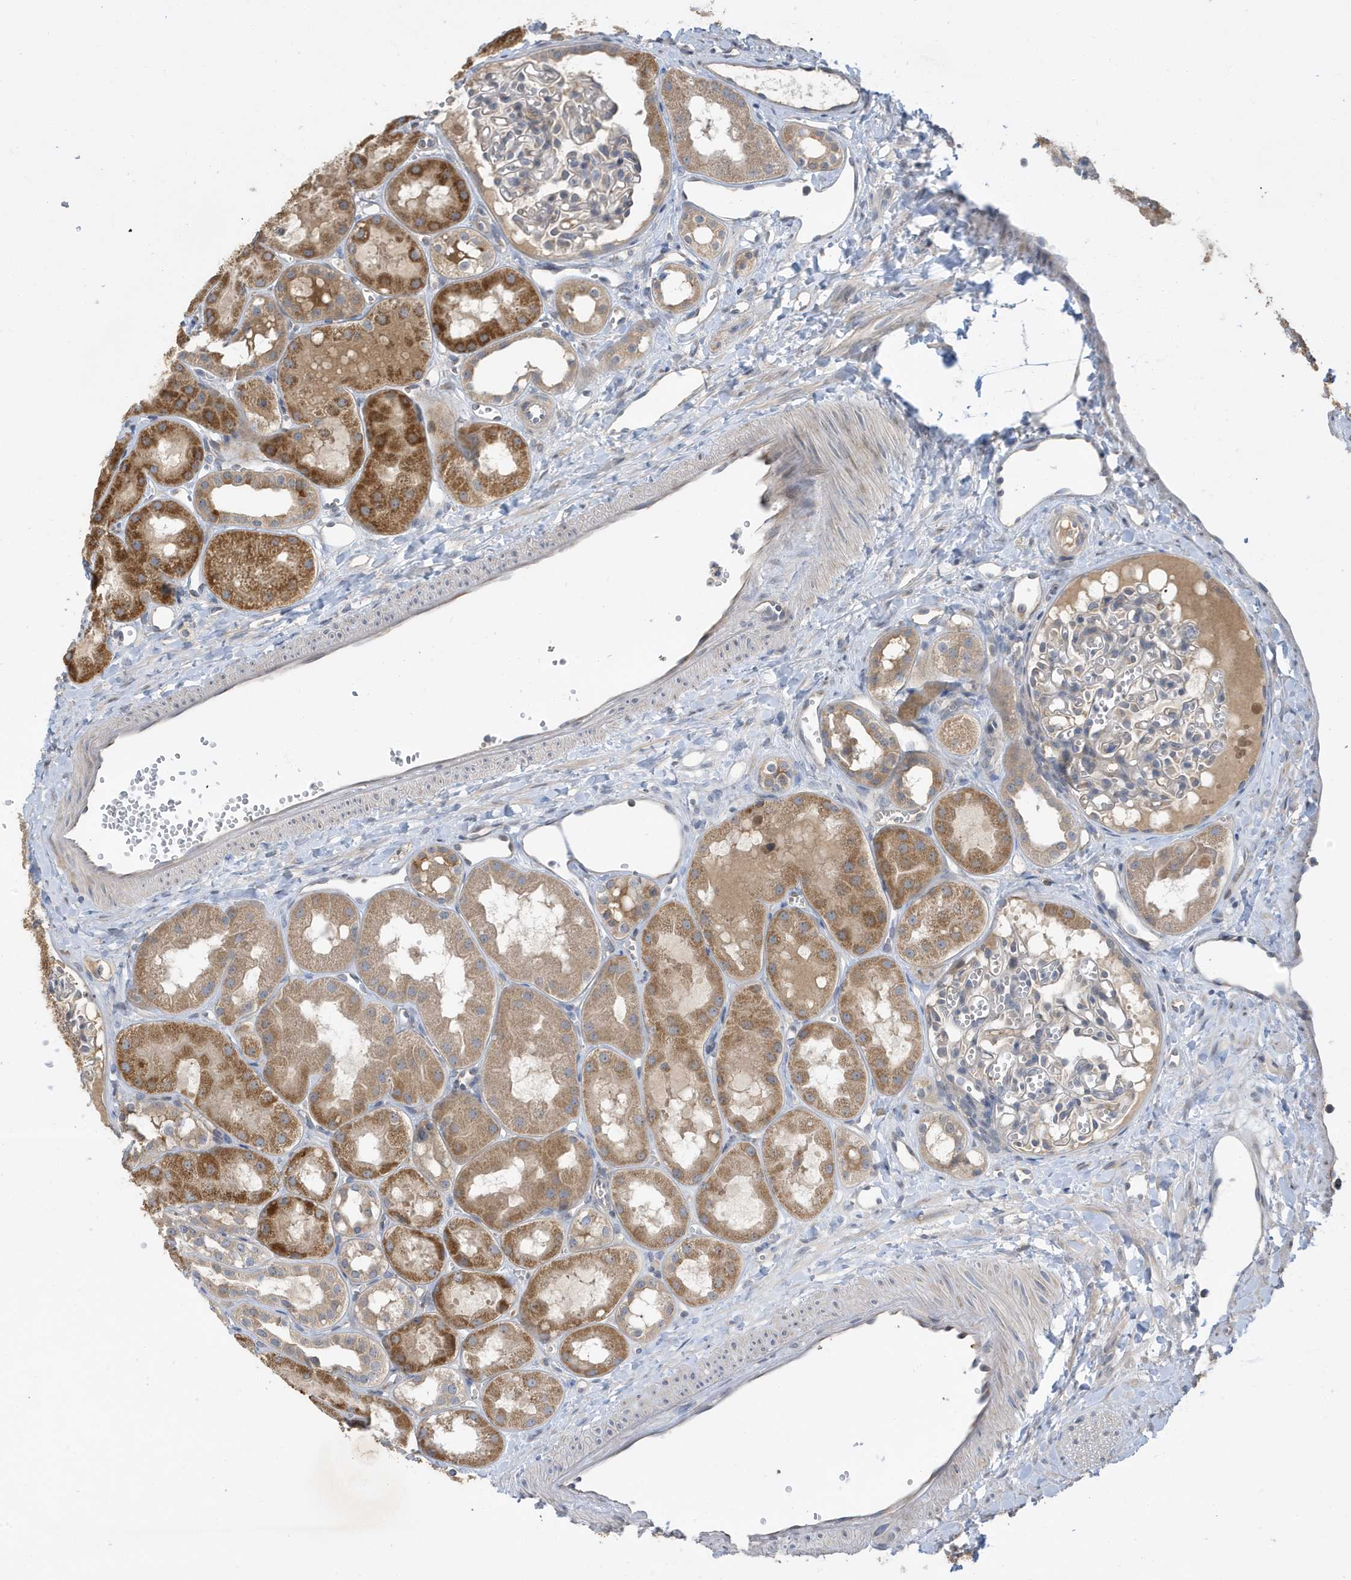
{"staining": {"intensity": "weak", "quantity": "<25%", "location": "cytoplasmic/membranous"}, "tissue": "kidney", "cell_type": "Cells in glomeruli", "image_type": "normal", "snomed": [{"axis": "morphology", "description": "Normal tissue, NOS"}, {"axis": "topography", "description": "Kidney"}], "caption": "High magnification brightfield microscopy of normal kidney stained with DAB (brown) and counterstained with hematoxylin (blue): cells in glomeruli show no significant staining. The staining is performed using DAB (3,3'-diaminobenzidine) brown chromogen with nuclei counter-stained in using hematoxylin.", "gene": "LAPTM4A", "patient": {"sex": "male", "age": 16}}